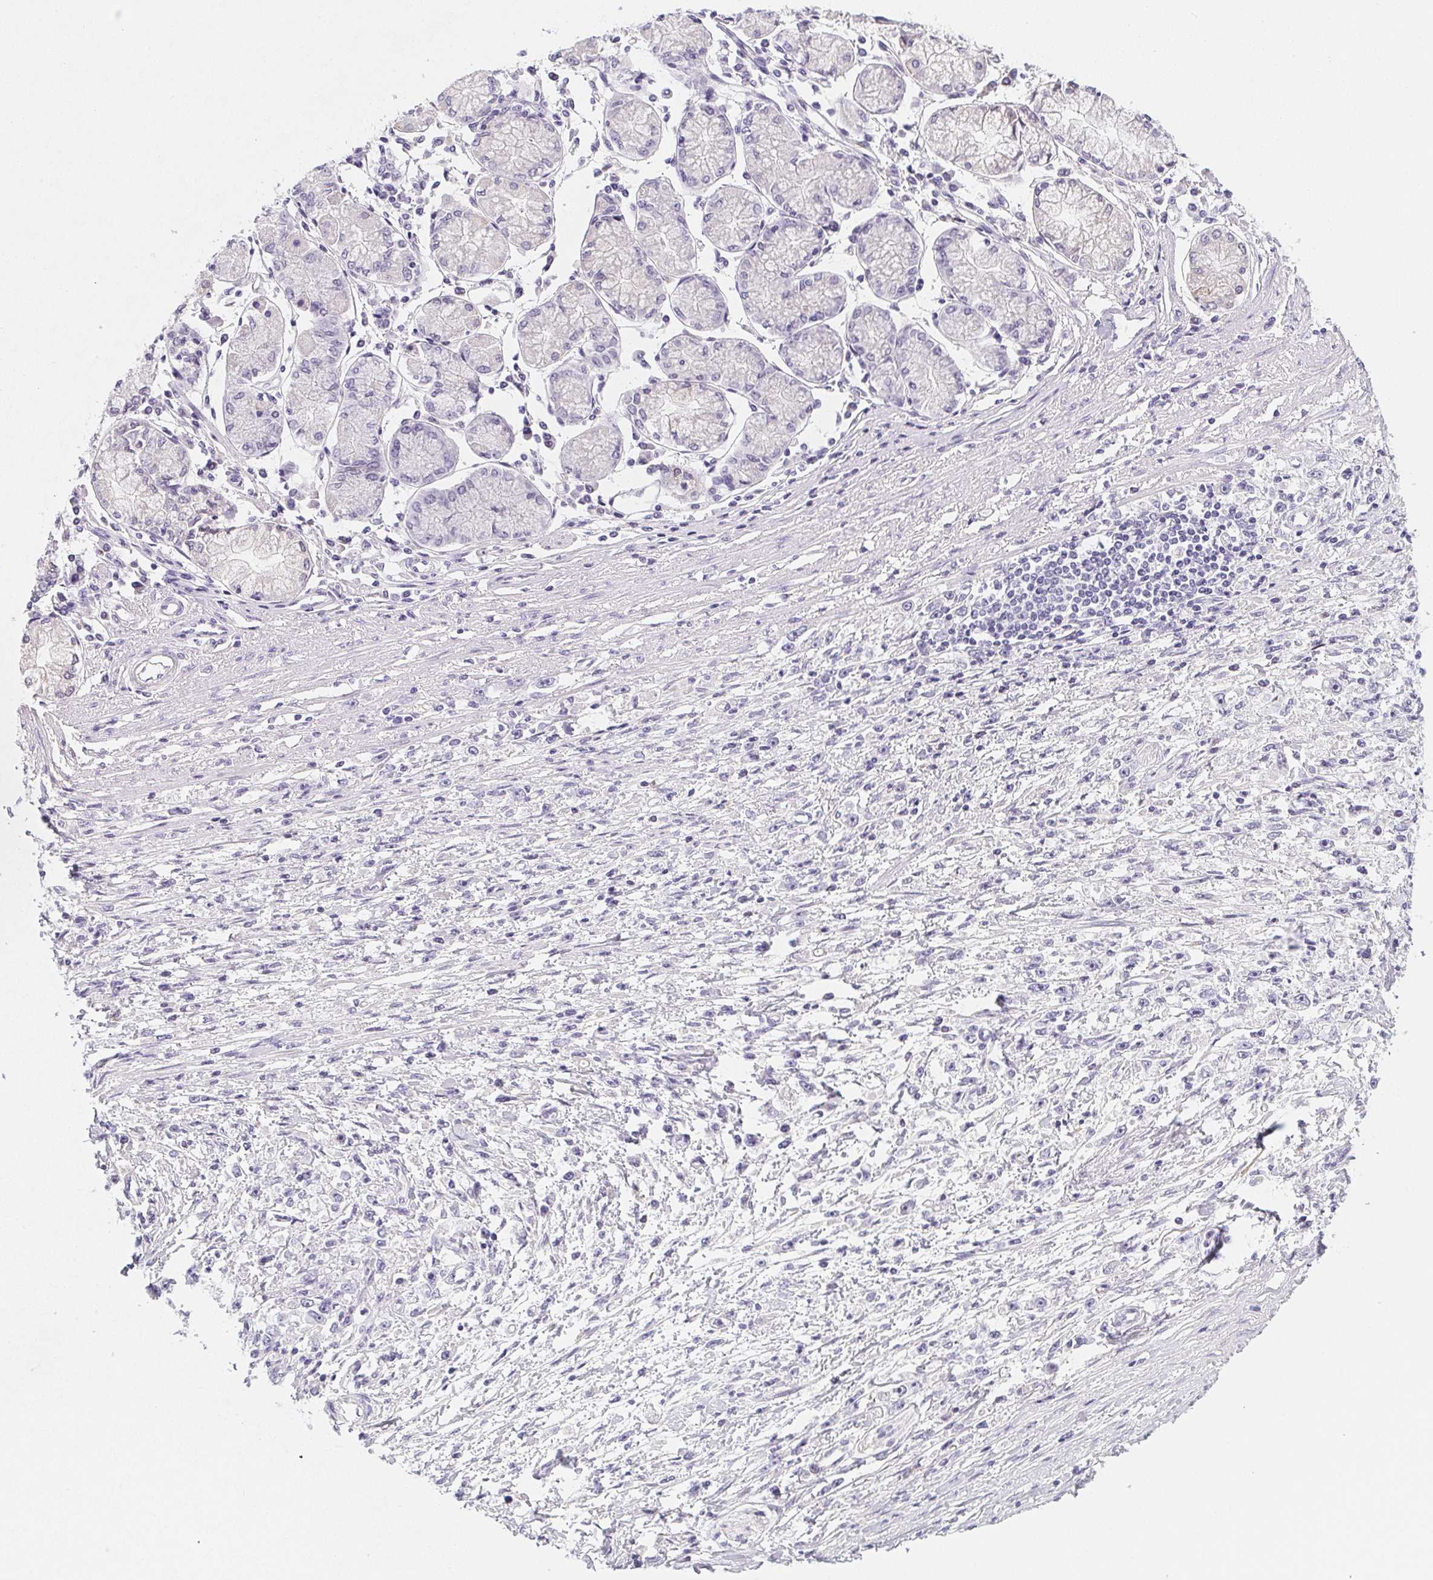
{"staining": {"intensity": "negative", "quantity": "none", "location": "none"}, "tissue": "stomach cancer", "cell_type": "Tumor cells", "image_type": "cancer", "snomed": [{"axis": "morphology", "description": "Adenocarcinoma, NOS"}, {"axis": "topography", "description": "Stomach"}], "caption": "The histopathology image demonstrates no significant expression in tumor cells of stomach adenocarcinoma.", "gene": "MAP1A", "patient": {"sex": "female", "age": 59}}